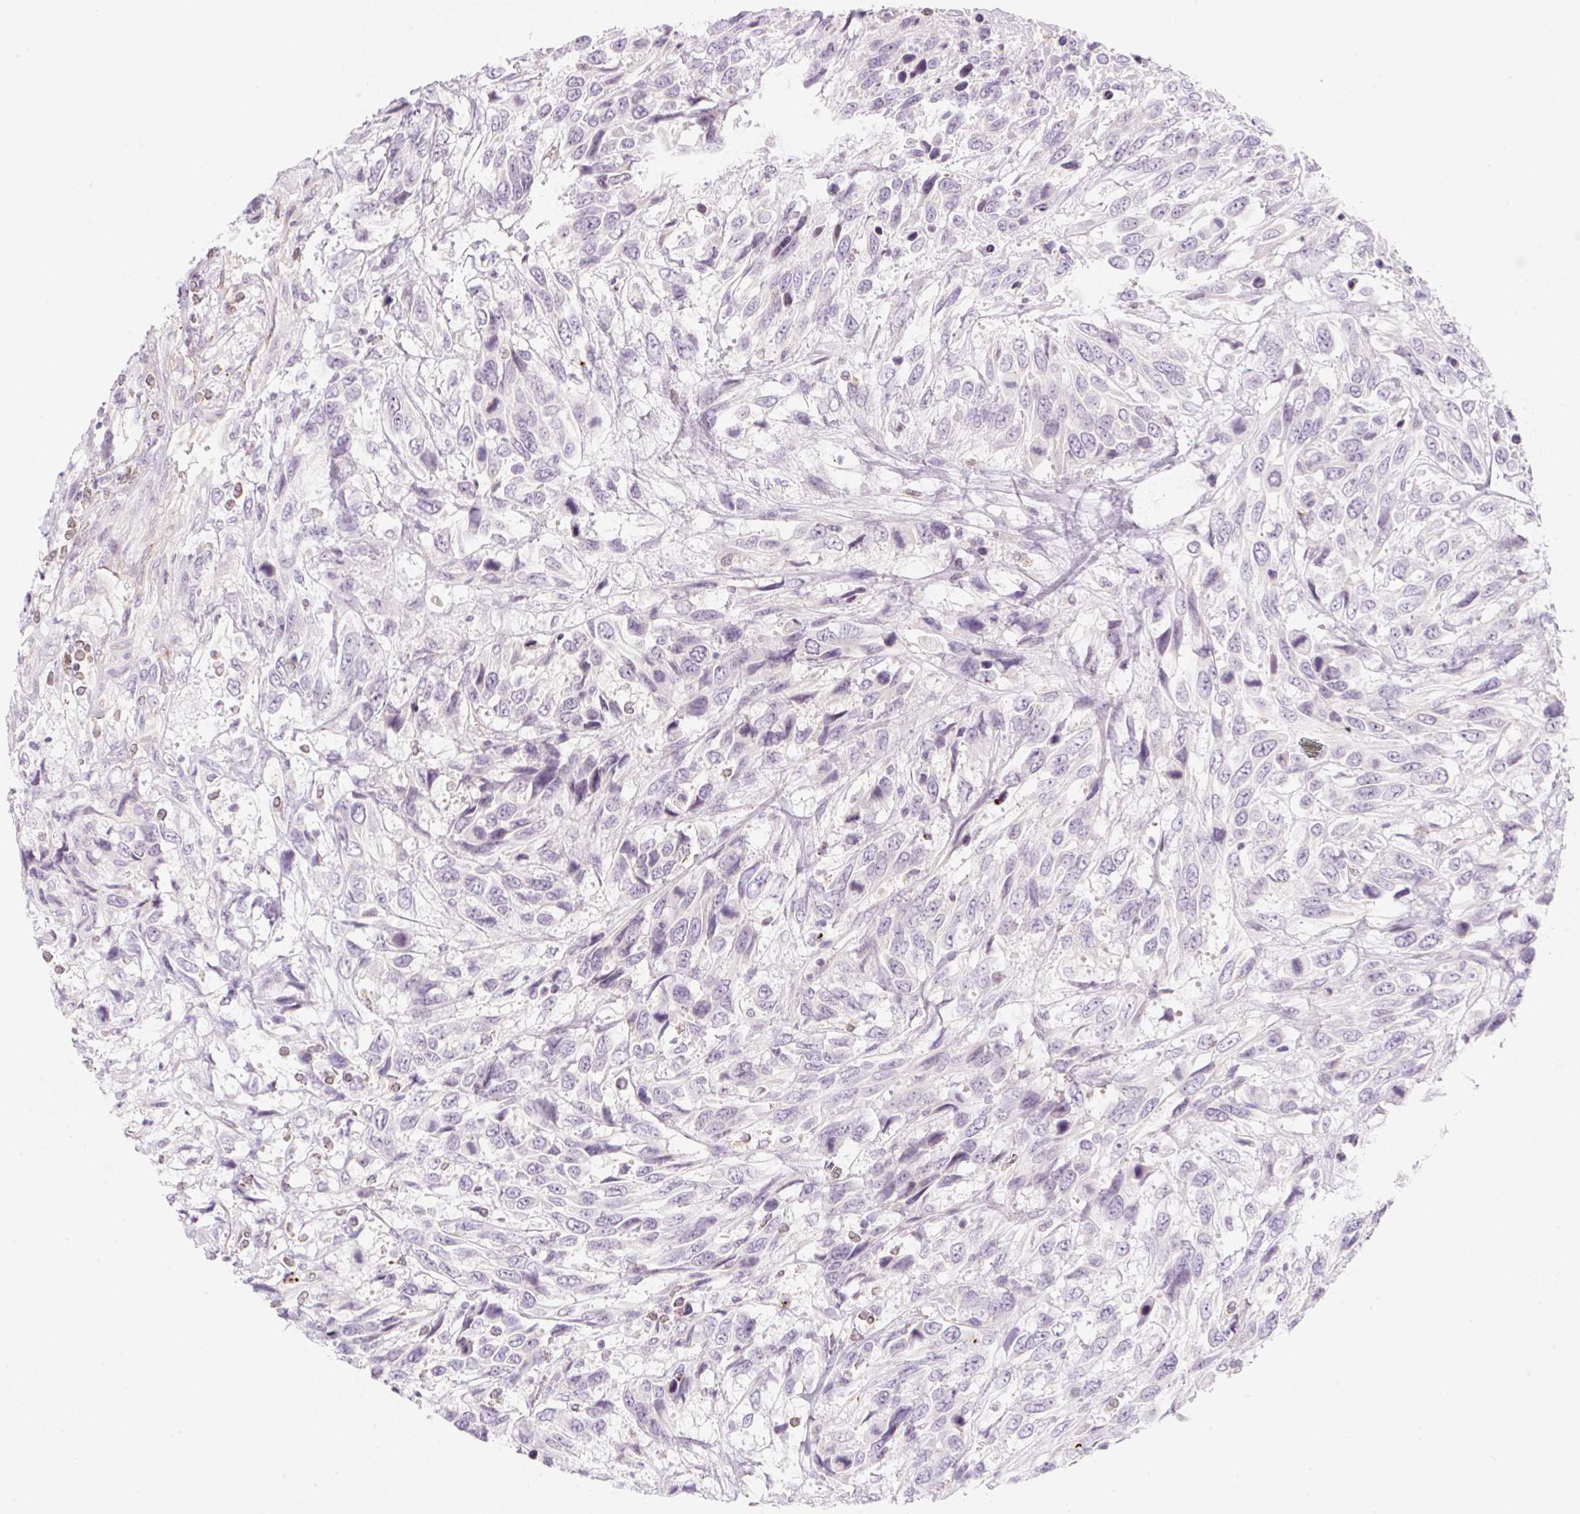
{"staining": {"intensity": "negative", "quantity": "none", "location": "none"}, "tissue": "urothelial cancer", "cell_type": "Tumor cells", "image_type": "cancer", "snomed": [{"axis": "morphology", "description": "Urothelial carcinoma, High grade"}, {"axis": "topography", "description": "Urinary bladder"}], "caption": "Urothelial cancer stained for a protein using immunohistochemistry (IHC) demonstrates no expression tumor cells.", "gene": "CASKIN1", "patient": {"sex": "female", "age": 70}}